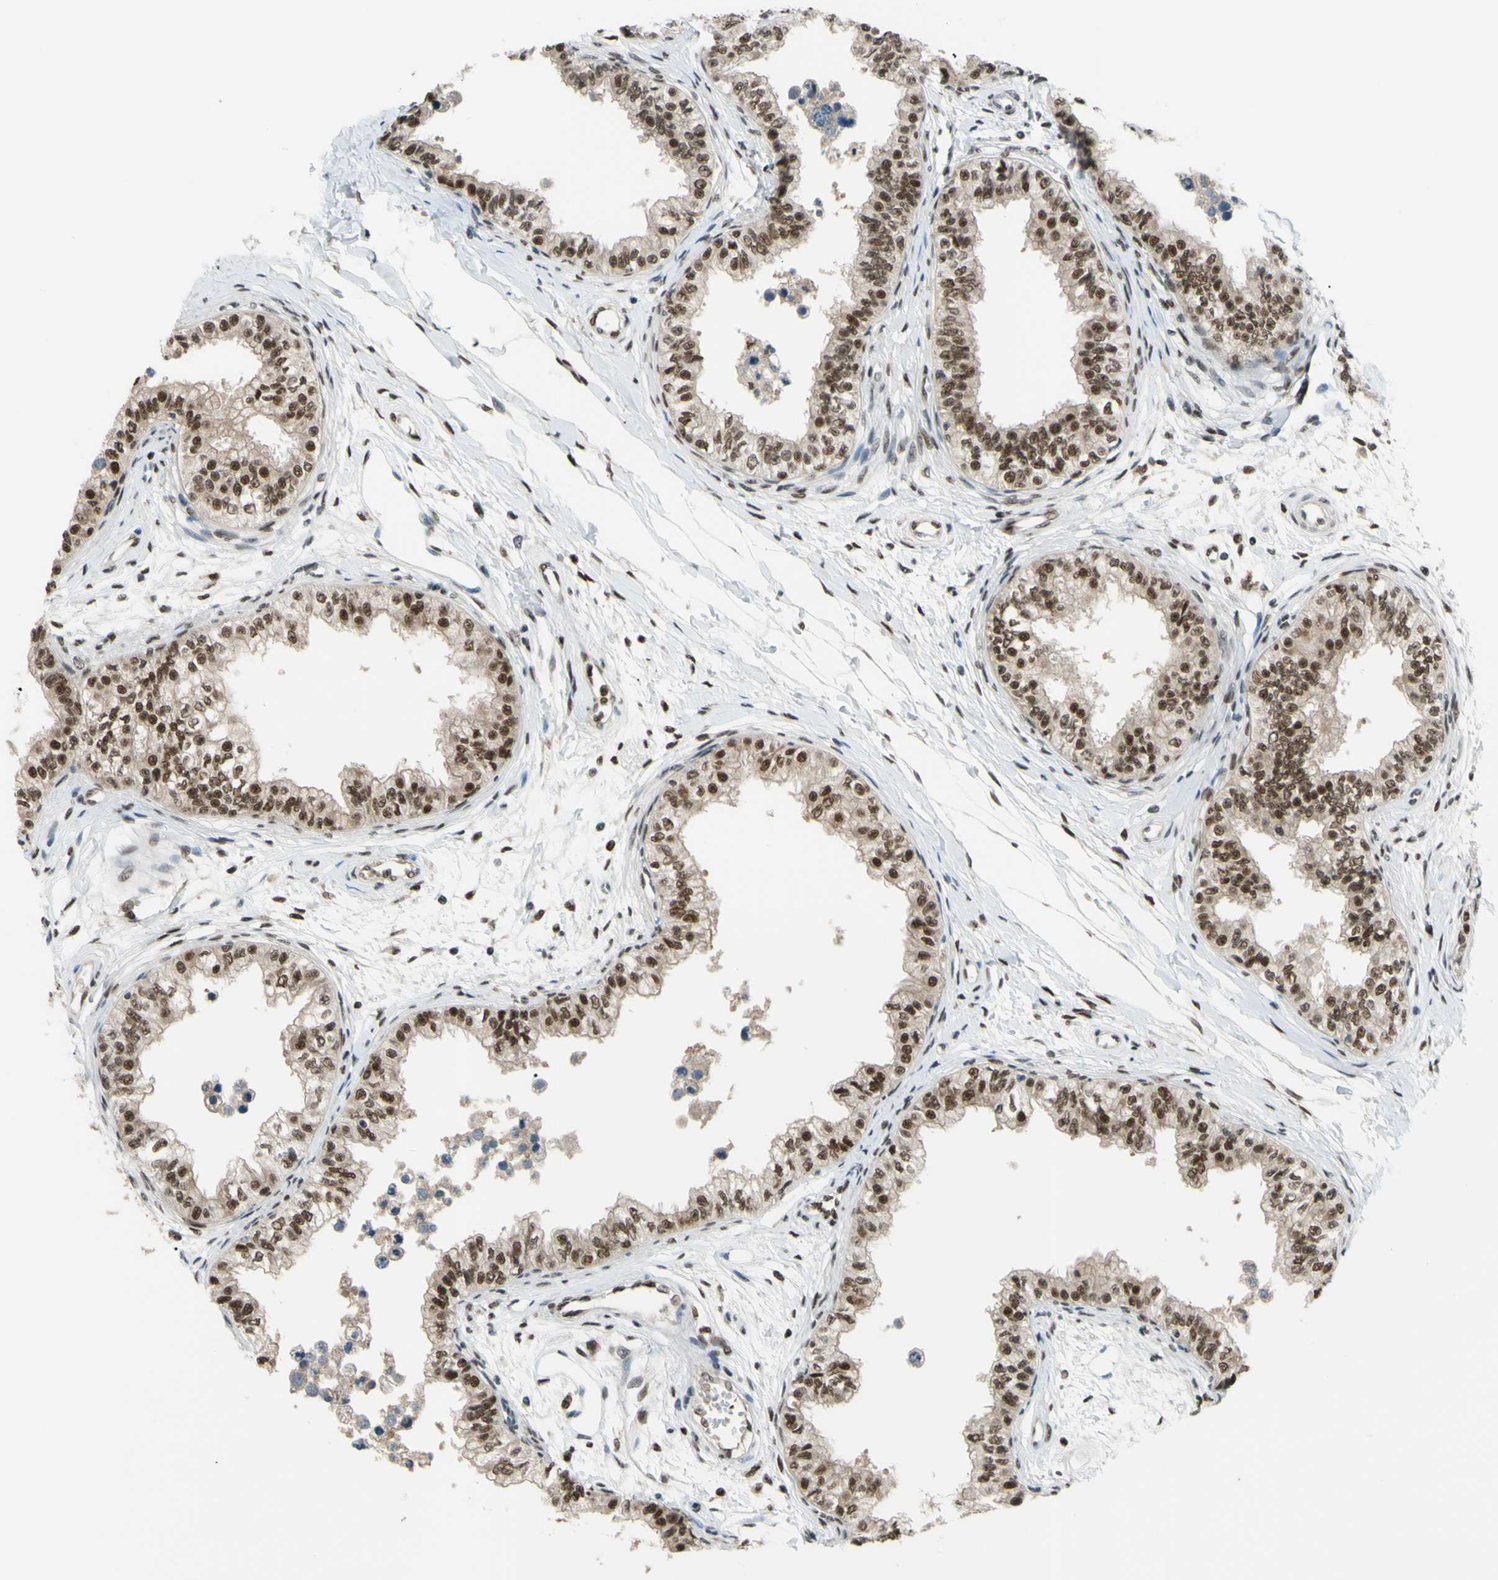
{"staining": {"intensity": "strong", "quantity": "25%-75%", "location": "cytoplasmic/membranous,nuclear"}, "tissue": "epididymis", "cell_type": "Glandular cells", "image_type": "normal", "snomed": [{"axis": "morphology", "description": "Normal tissue, NOS"}, {"axis": "morphology", "description": "Adenocarcinoma, metastatic, NOS"}, {"axis": "topography", "description": "Testis"}, {"axis": "topography", "description": "Epididymis"}], "caption": "Immunohistochemistry of normal epididymis shows high levels of strong cytoplasmic/membranous,nuclear expression in approximately 25%-75% of glandular cells. The protein of interest is stained brown, and the nuclei are stained in blue (DAB IHC with brightfield microscopy, high magnification).", "gene": "FKBP5", "patient": {"sex": "male", "age": 26}}